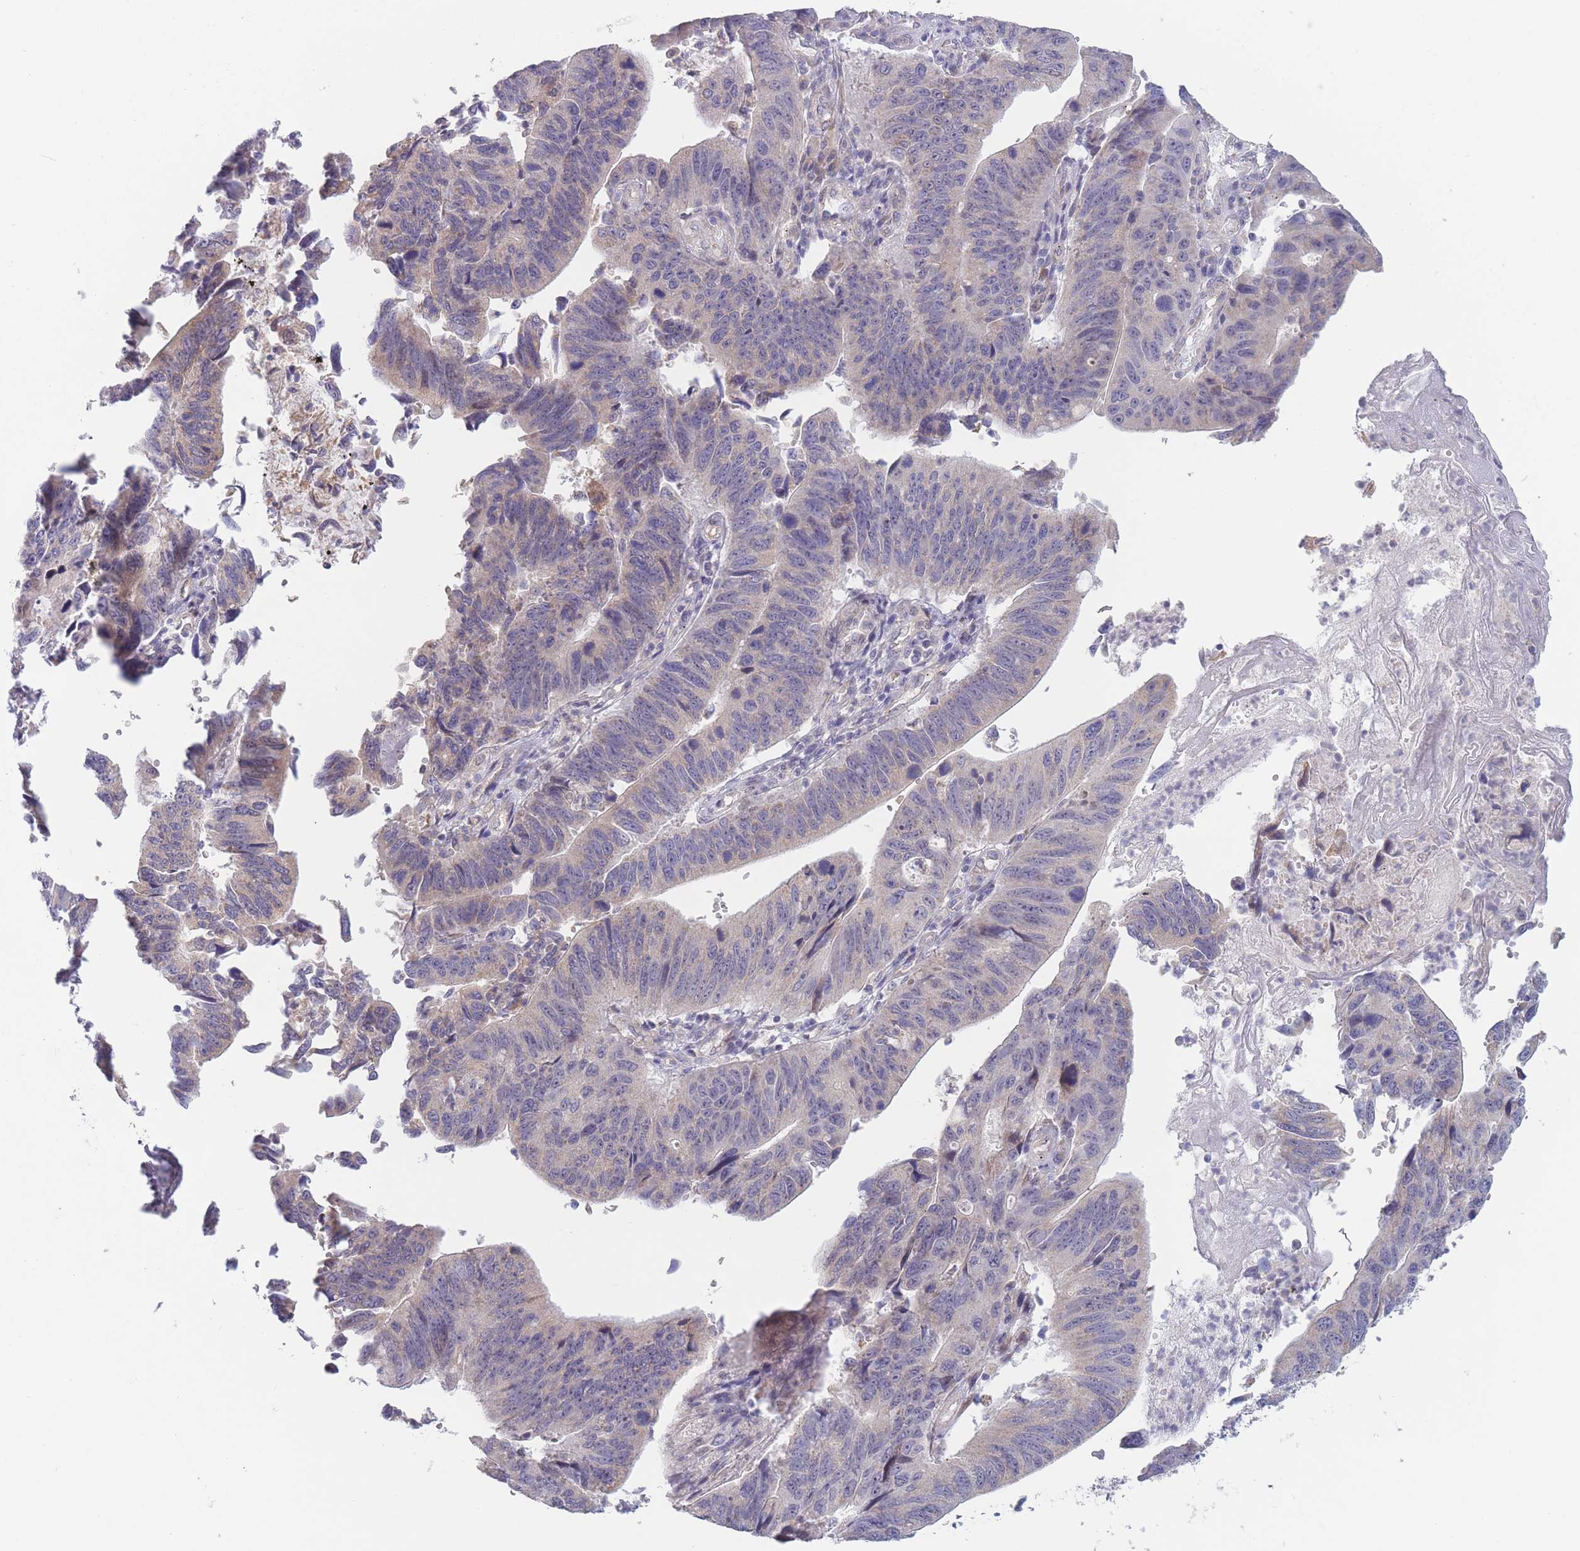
{"staining": {"intensity": "negative", "quantity": "none", "location": "none"}, "tissue": "stomach cancer", "cell_type": "Tumor cells", "image_type": "cancer", "snomed": [{"axis": "morphology", "description": "Adenocarcinoma, NOS"}, {"axis": "topography", "description": "Stomach"}], "caption": "The micrograph demonstrates no staining of tumor cells in stomach adenocarcinoma.", "gene": "FAM227B", "patient": {"sex": "male", "age": 59}}